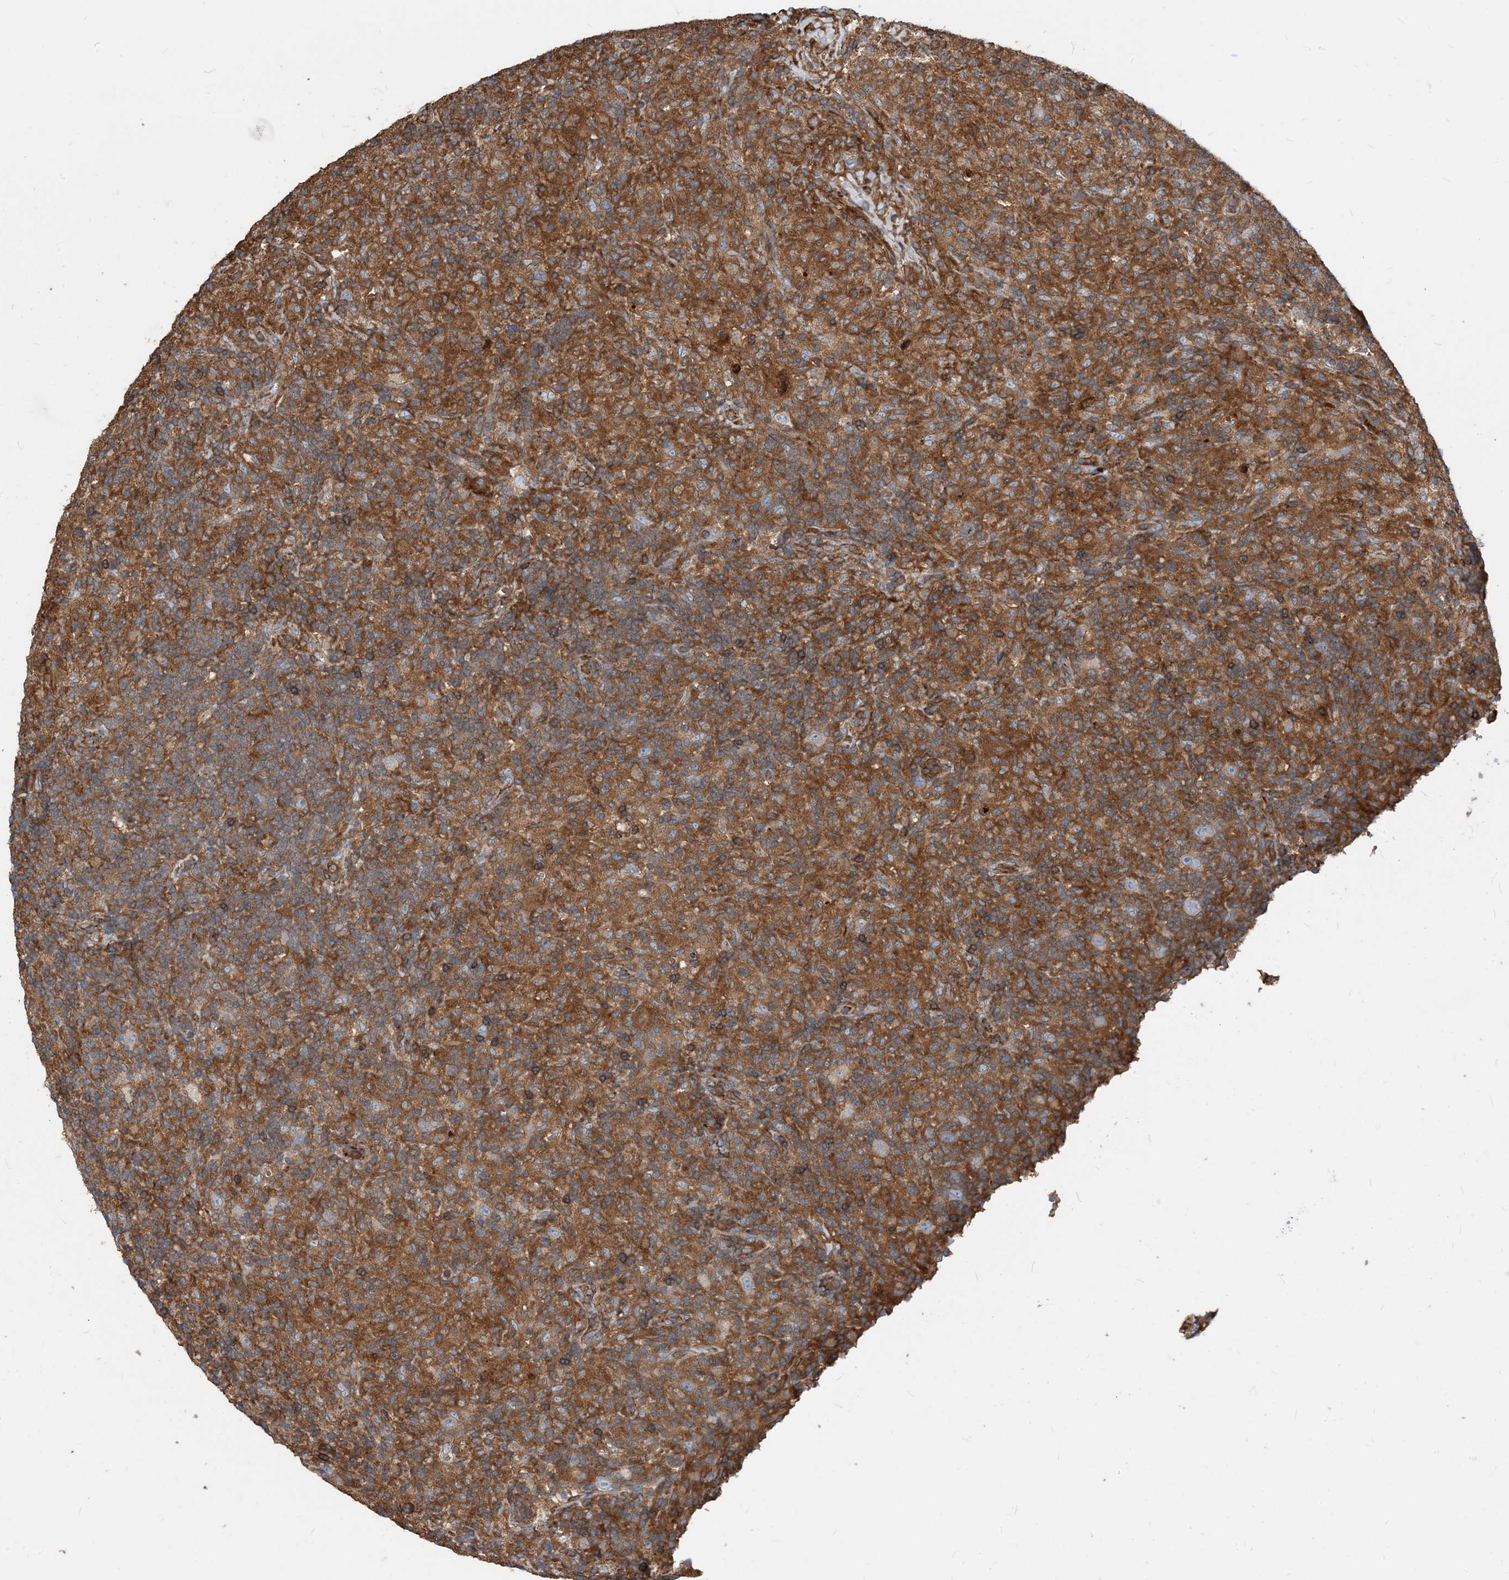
{"staining": {"intensity": "negative", "quantity": "none", "location": "none"}, "tissue": "lymphoma", "cell_type": "Tumor cells", "image_type": "cancer", "snomed": [{"axis": "morphology", "description": "Hodgkin's disease, NOS"}, {"axis": "topography", "description": "Lymph node"}], "caption": "Immunohistochemistry (IHC) of Hodgkin's disease demonstrates no positivity in tumor cells.", "gene": "PARVG", "patient": {"sex": "male", "age": 70}}